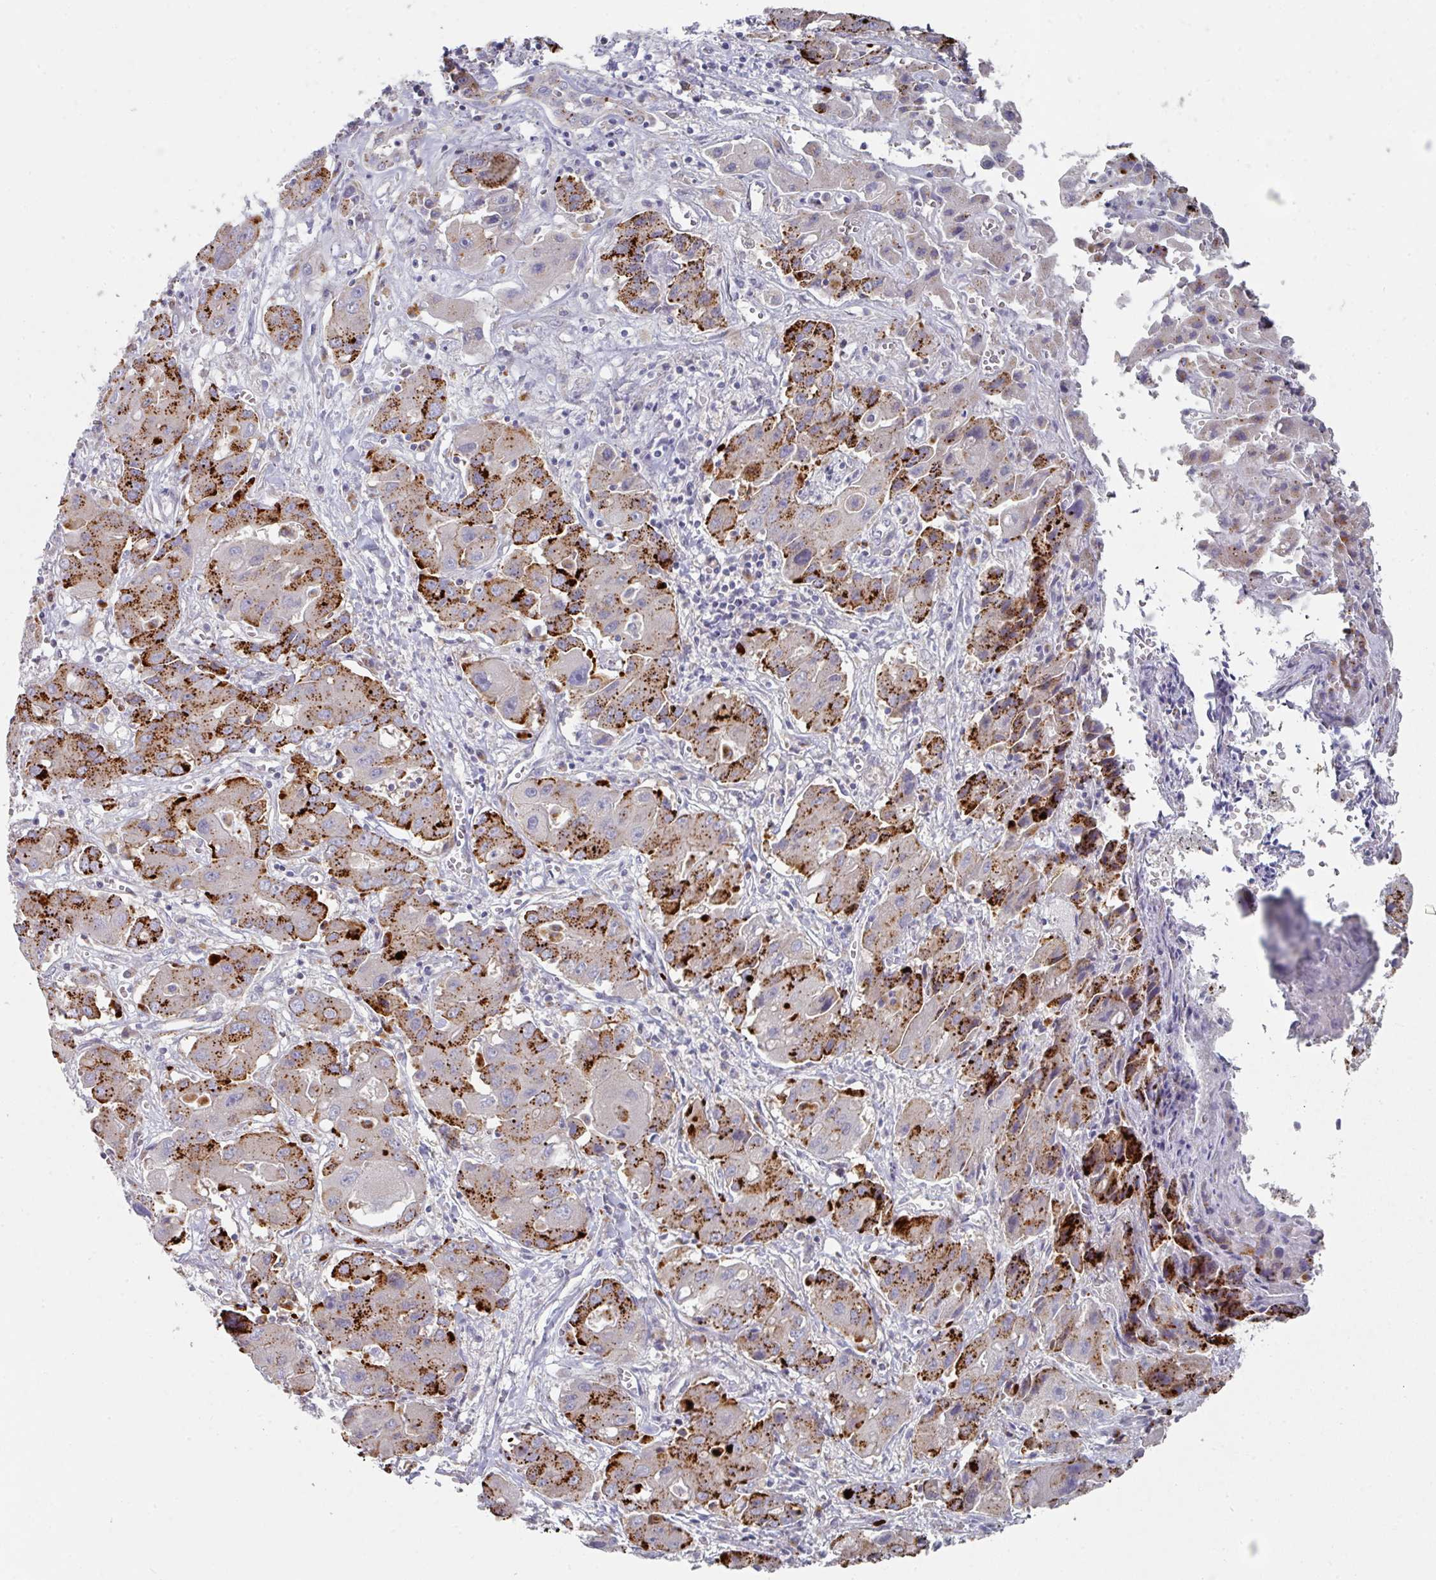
{"staining": {"intensity": "strong", "quantity": ">75%", "location": "cytoplasmic/membranous"}, "tissue": "liver cancer", "cell_type": "Tumor cells", "image_type": "cancer", "snomed": [{"axis": "morphology", "description": "Cholangiocarcinoma"}, {"axis": "topography", "description": "Liver"}], "caption": "IHC micrograph of neoplastic tissue: liver cancer stained using immunohistochemistry (IHC) exhibits high levels of strong protein expression localized specifically in the cytoplasmic/membranous of tumor cells, appearing as a cytoplasmic/membranous brown color.", "gene": "NT5C1A", "patient": {"sex": "male", "age": 67}}